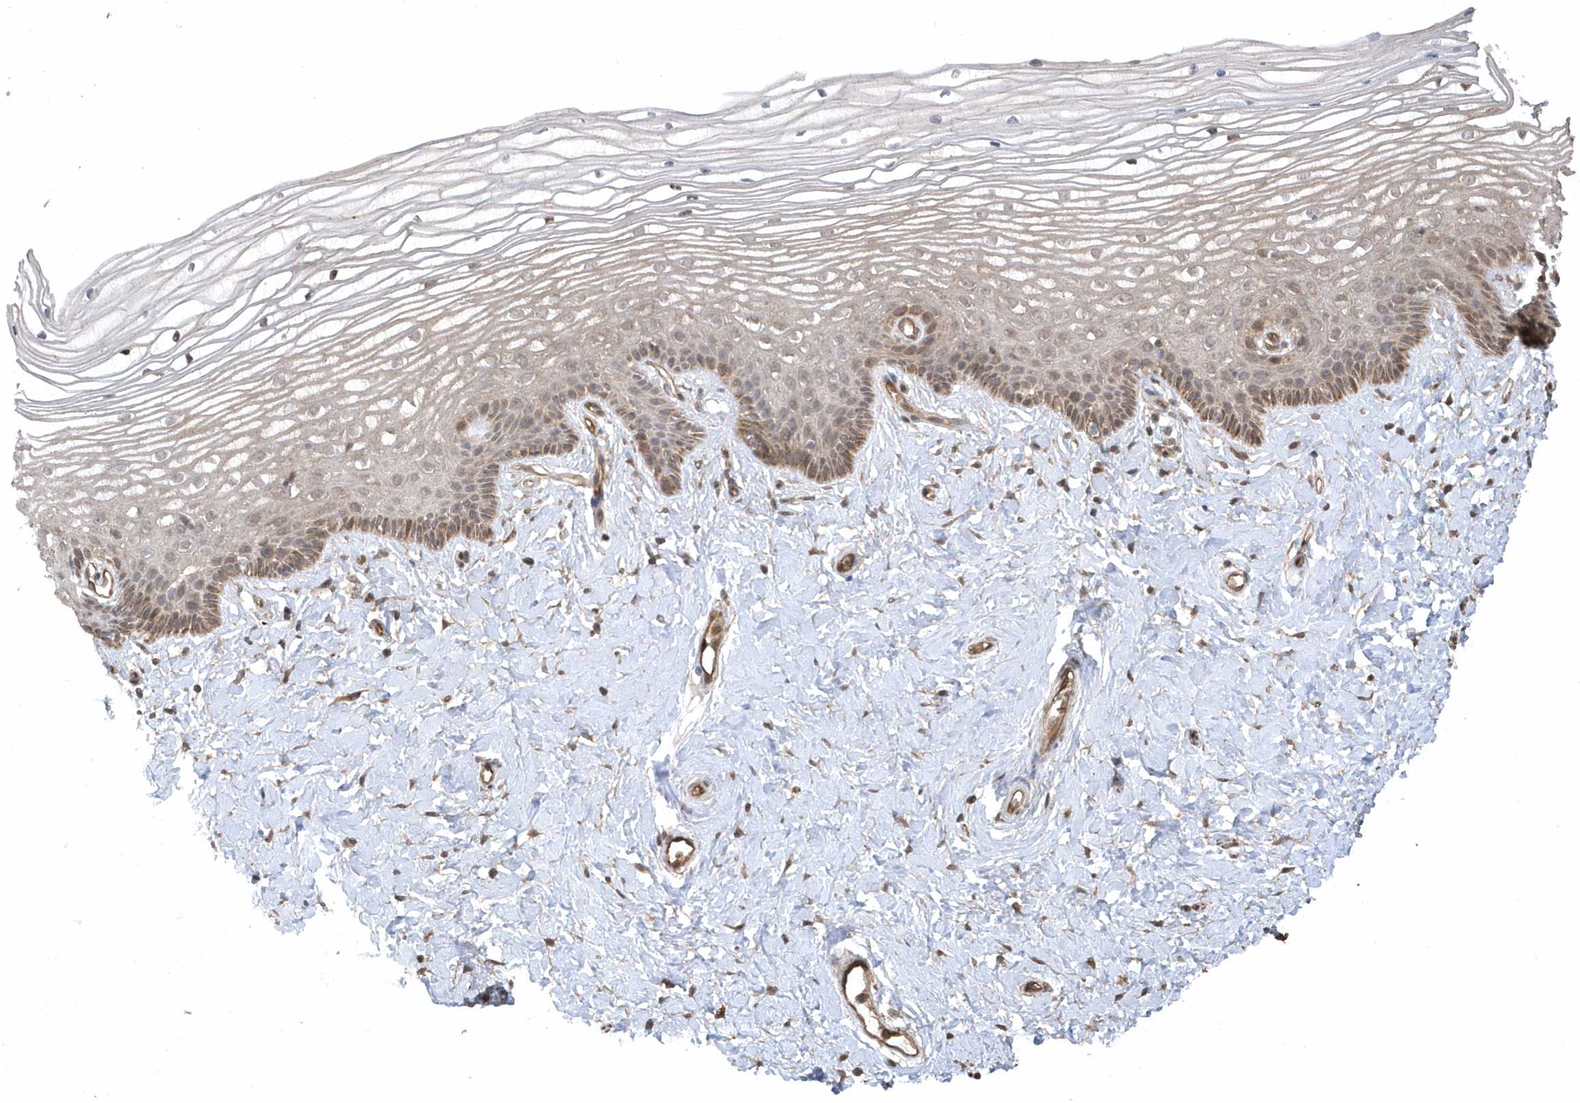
{"staining": {"intensity": "moderate", "quantity": ">75%", "location": "cytoplasmic/membranous"}, "tissue": "vagina", "cell_type": "Squamous epithelial cells", "image_type": "normal", "snomed": [{"axis": "morphology", "description": "Normal tissue, NOS"}, {"axis": "topography", "description": "Vagina"}, {"axis": "topography", "description": "Cervix"}], "caption": "About >75% of squamous epithelial cells in benign vagina show moderate cytoplasmic/membranous protein expression as visualized by brown immunohistochemical staining.", "gene": "HERPUD1", "patient": {"sex": "female", "age": 40}}